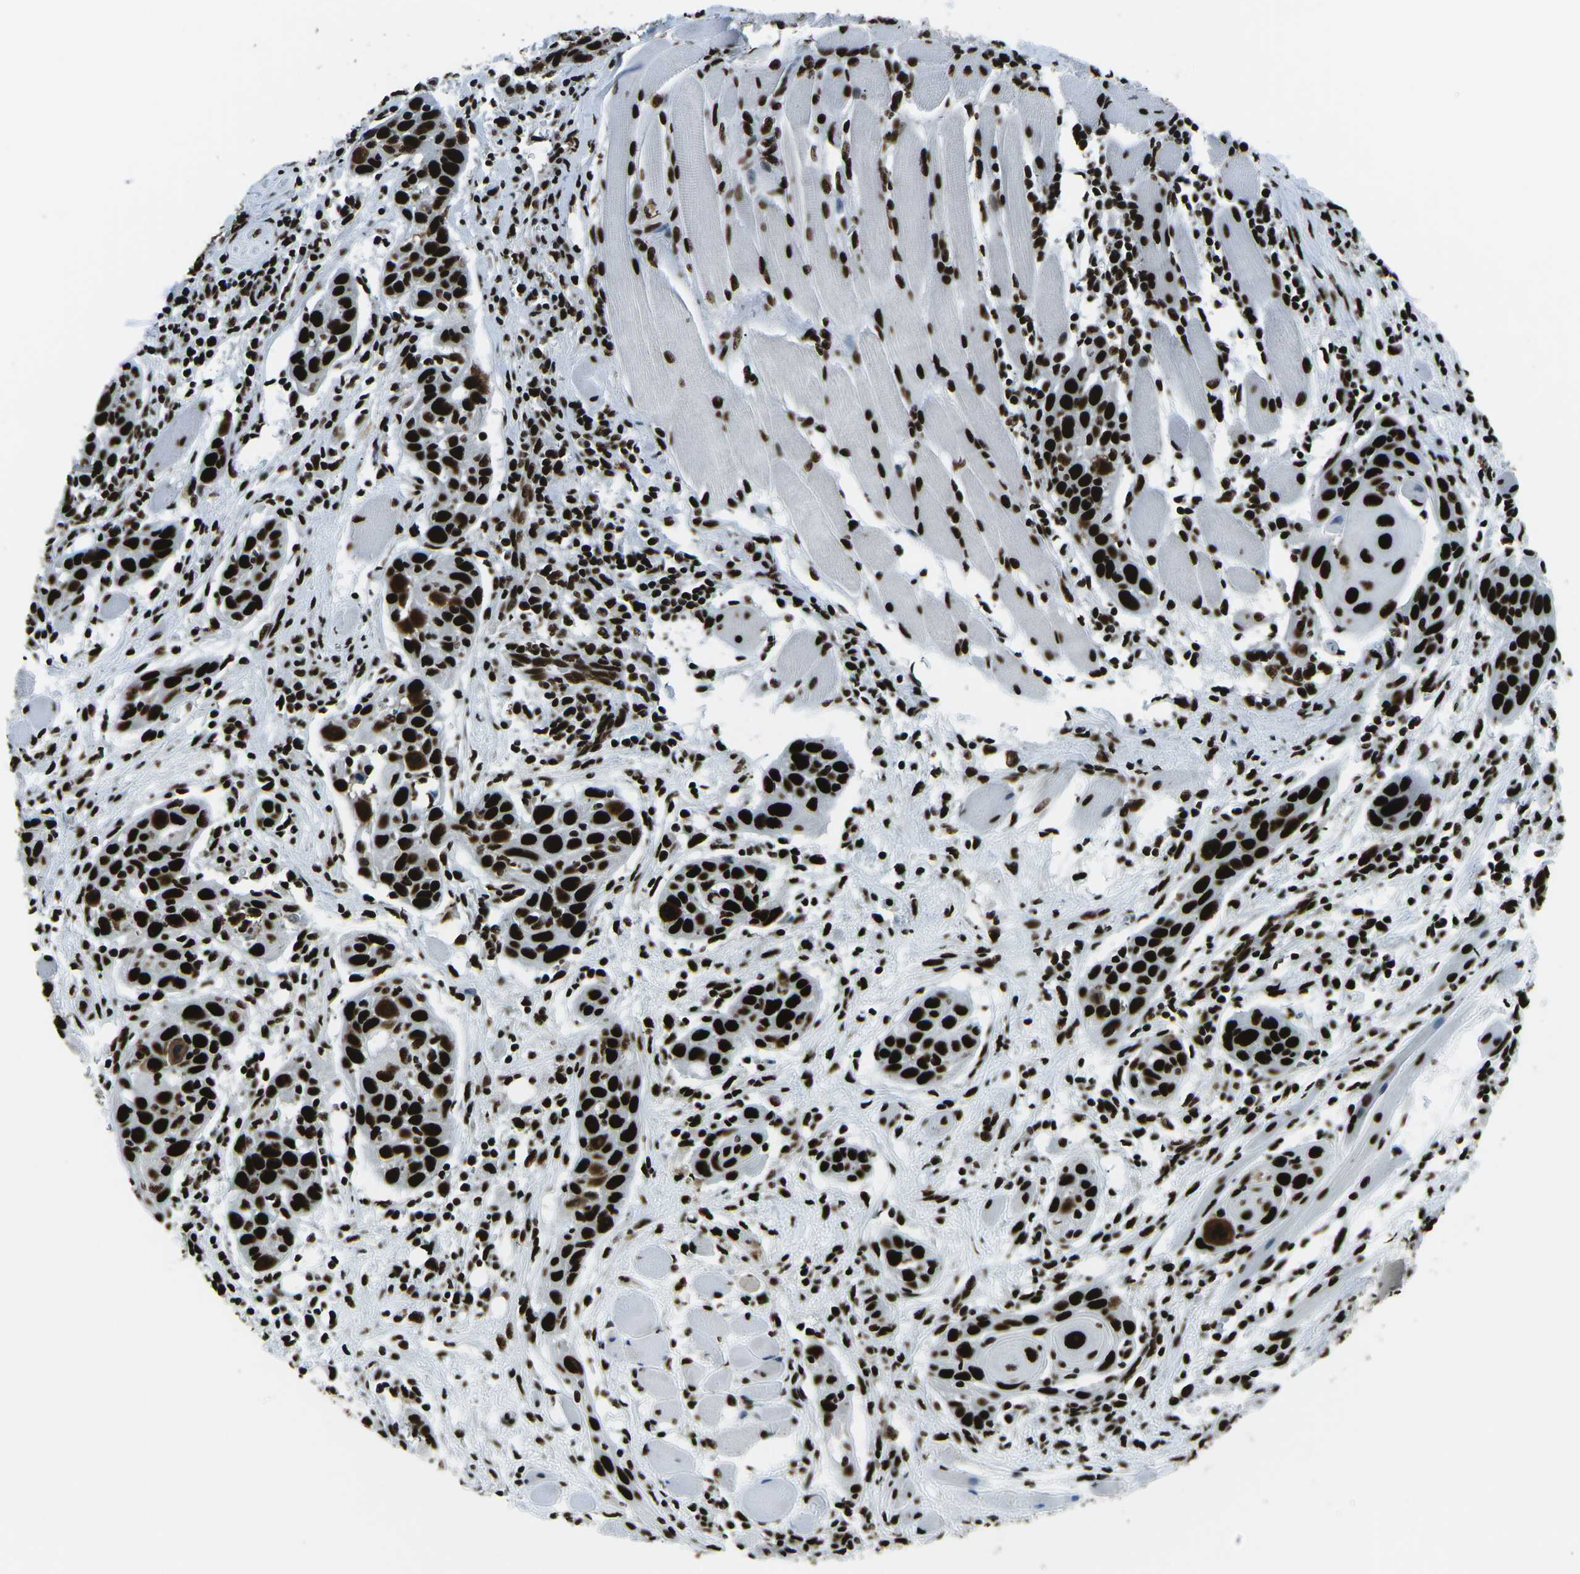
{"staining": {"intensity": "strong", "quantity": ">75%", "location": "nuclear"}, "tissue": "head and neck cancer", "cell_type": "Tumor cells", "image_type": "cancer", "snomed": [{"axis": "morphology", "description": "Squamous cell carcinoma, NOS"}, {"axis": "topography", "description": "Oral tissue"}, {"axis": "topography", "description": "Head-Neck"}], "caption": "A micrograph of human squamous cell carcinoma (head and neck) stained for a protein demonstrates strong nuclear brown staining in tumor cells.", "gene": "HNRNPL", "patient": {"sex": "female", "age": 50}}